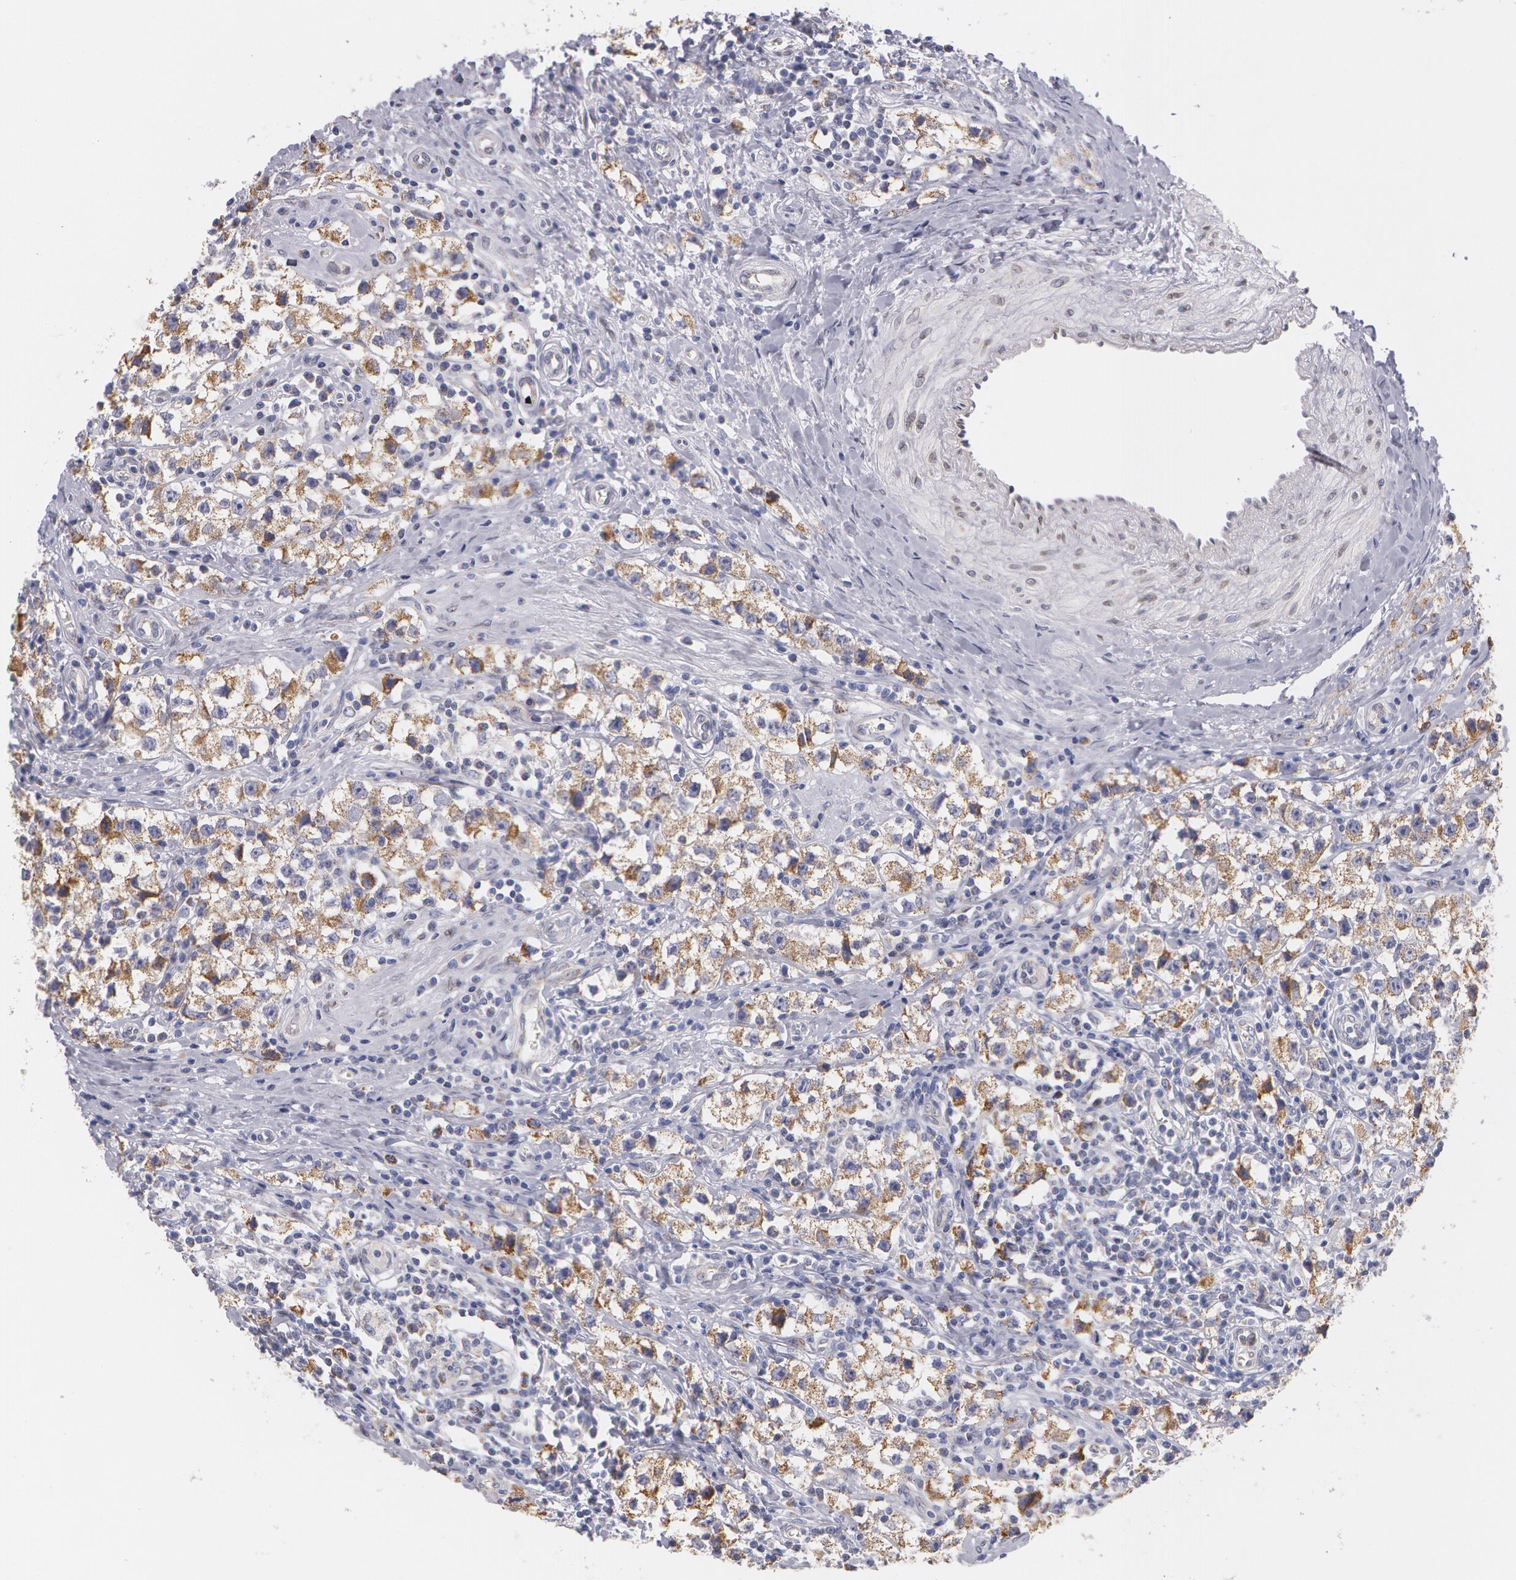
{"staining": {"intensity": "weak", "quantity": ">75%", "location": "cytoplasmic/membranous"}, "tissue": "testis cancer", "cell_type": "Tumor cells", "image_type": "cancer", "snomed": [{"axis": "morphology", "description": "Seminoma, NOS"}, {"axis": "topography", "description": "Testis"}], "caption": "A brown stain shows weak cytoplasmic/membranous expression of a protein in testis seminoma tumor cells.", "gene": "KRT18", "patient": {"sex": "male", "age": 35}}